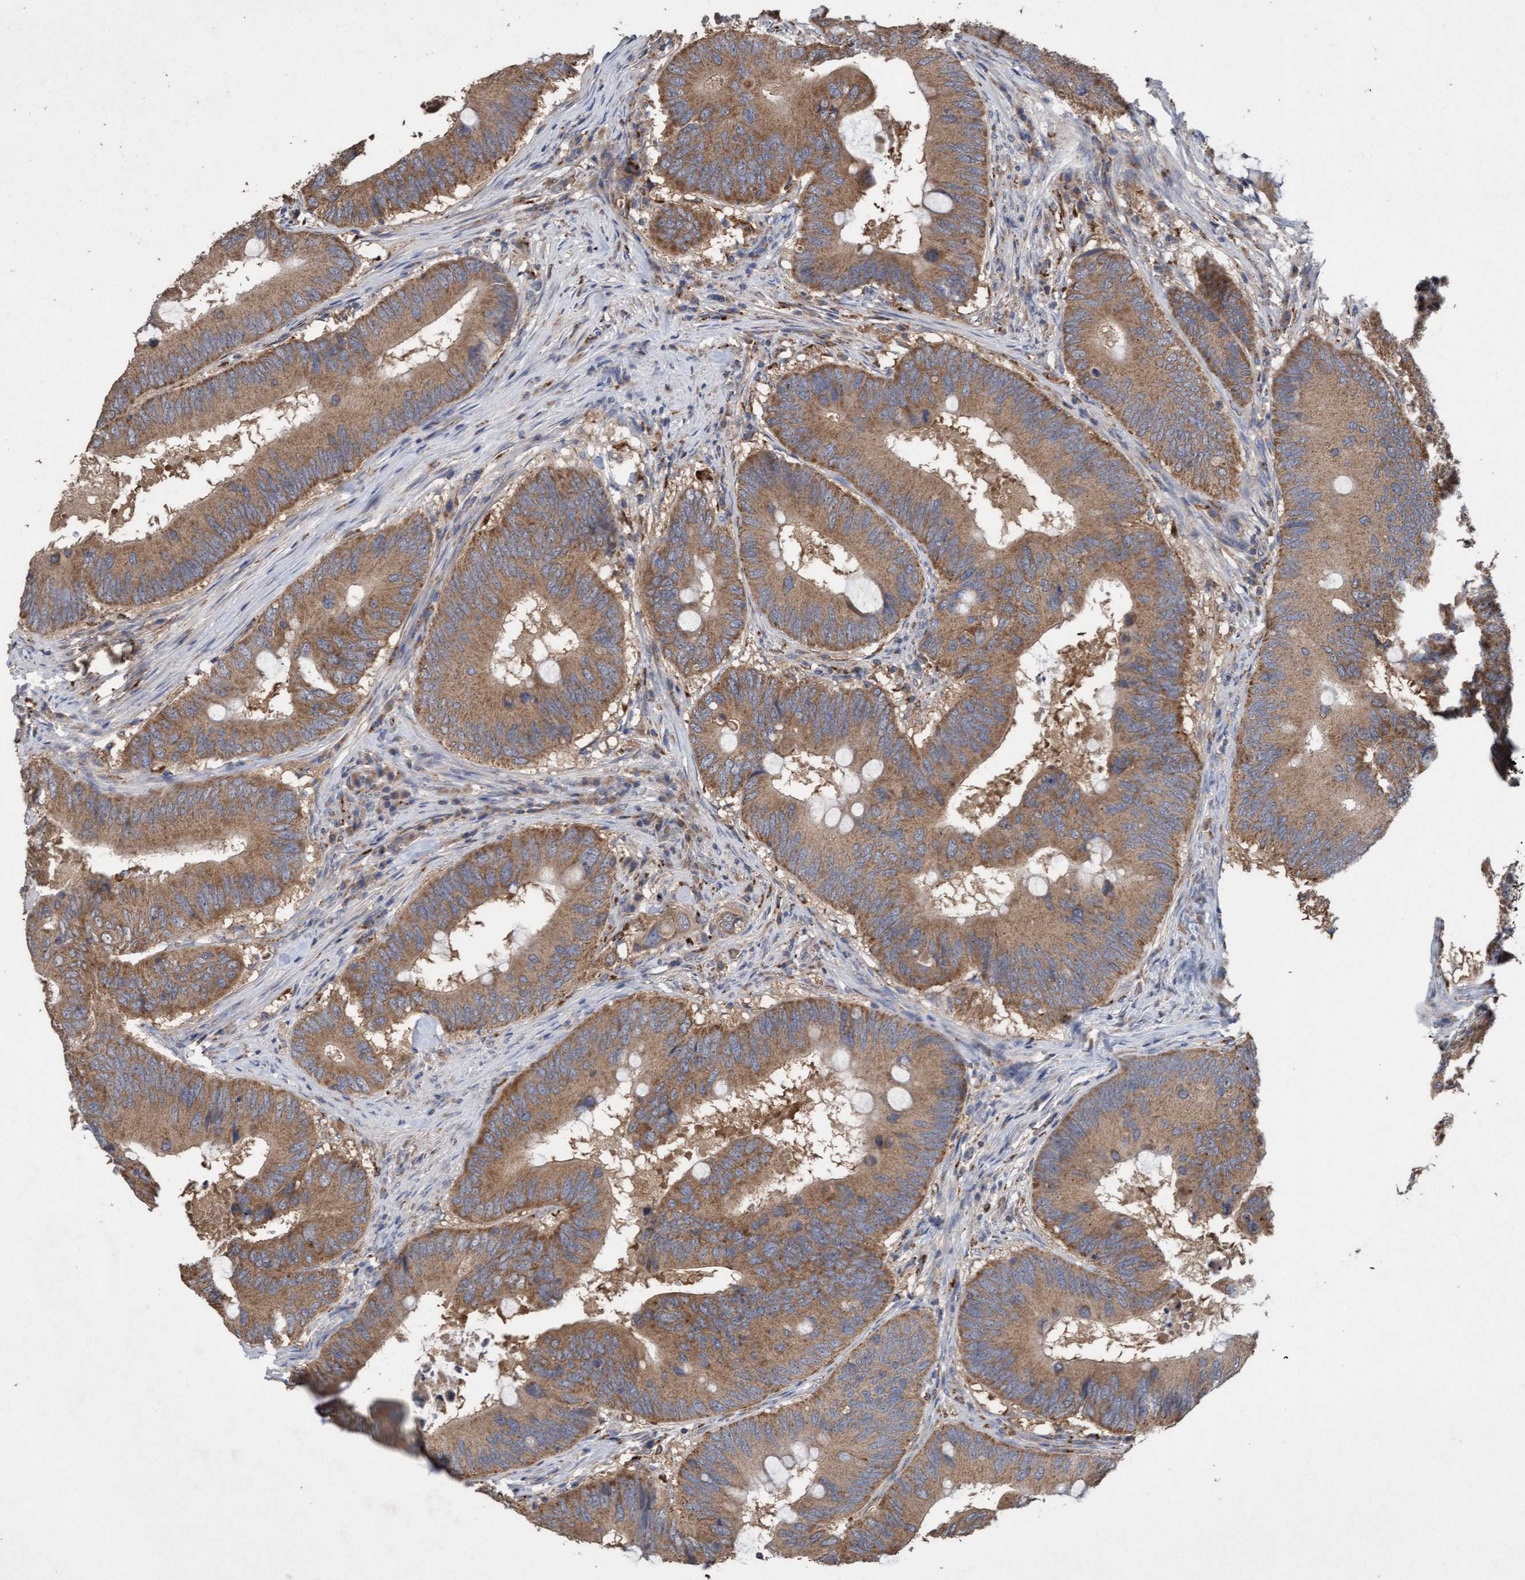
{"staining": {"intensity": "moderate", "quantity": ">75%", "location": "cytoplasmic/membranous"}, "tissue": "colorectal cancer", "cell_type": "Tumor cells", "image_type": "cancer", "snomed": [{"axis": "morphology", "description": "Adenocarcinoma, NOS"}, {"axis": "topography", "description": "Colon"}], "caption": "Colorectal cancer tissue demonstrates moderate cytoplasmic/membranous positivity in approximately >75% of tumor cells, visualized by immunohistochemistry.", "gene": "ATPAF2", "patient": {"sex": "male", "age": 71}}